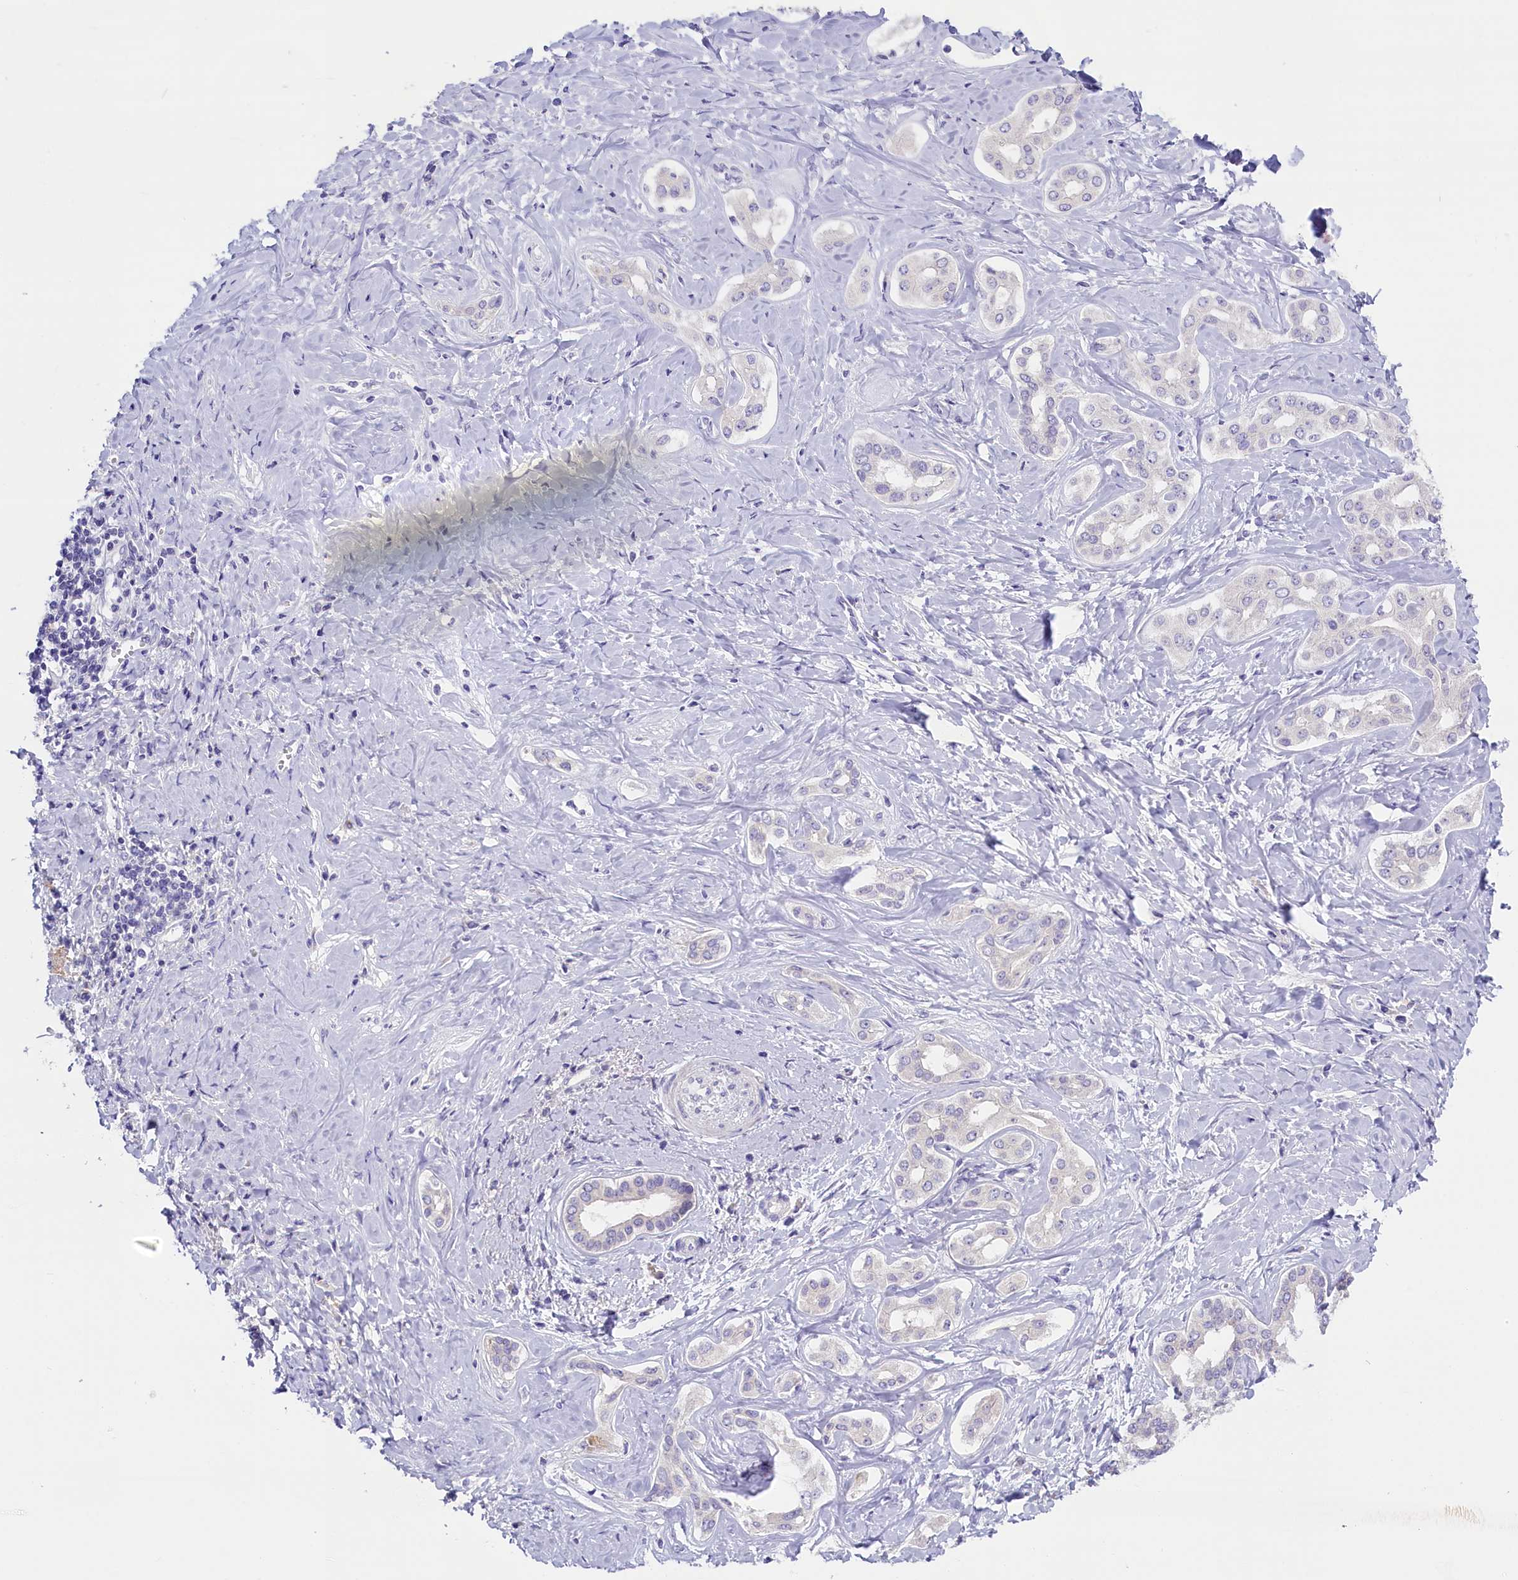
{"staining": {"intensity": "negative", "quantity": "none", "location": "none"}, "tissue": "liver cancer", "cell_type": "Tumor cells", "image_type": "cancer", "snomed": [{"axis": "morphology", "description": "Cholangiocarcinoma"}, {"axis": "topography", "description": "Liver"}], "caption": "DAB (3,3'-diaminobenzidine) immunohistochemical staining of human liver cholangiocarcinoma reveals no significant staining in tumor cells.", "gene": "RTTN", "patient": {"sex": "female", "age": 77}}